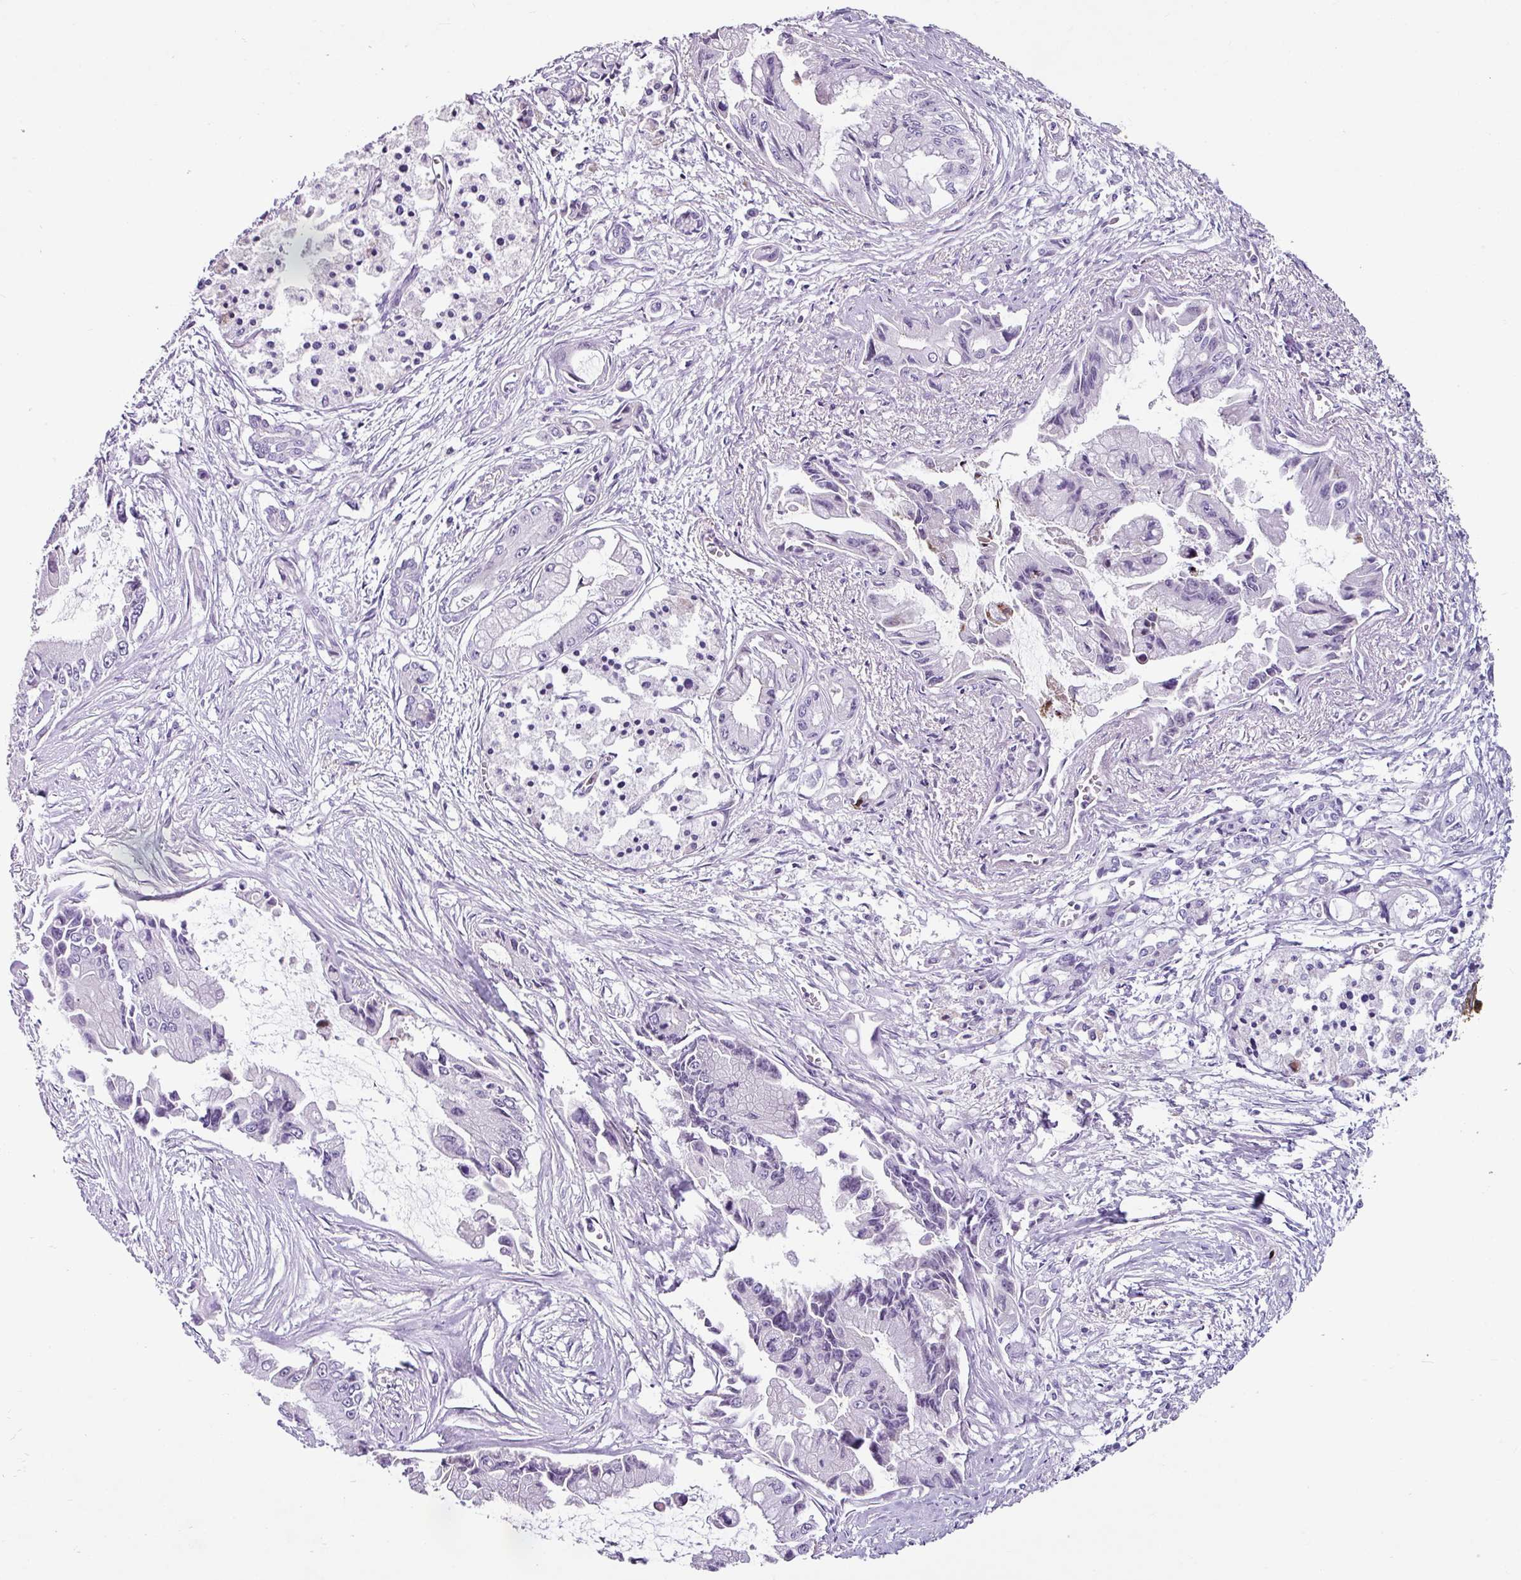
{"staining": {"intensity": "negative", "quantity": "none", "location": "none"}, "tissue": "pancreatic cancer", "cell_type": "Tumor cells", "image_type": "cancer", "snomed": [{"axis": "morphology", "description": "Adenocarcinoma, NOS"}, {"axis": "topography", "description": "Pancreas"}], "caption": "IHC micrograph of neoplastic tissue: pancreatic cancer stained with DAB demonstrates no significant protein positivity in tumor cells.", "gene": "TRA2A", "patient": {"sex": "male", "age": 84}}